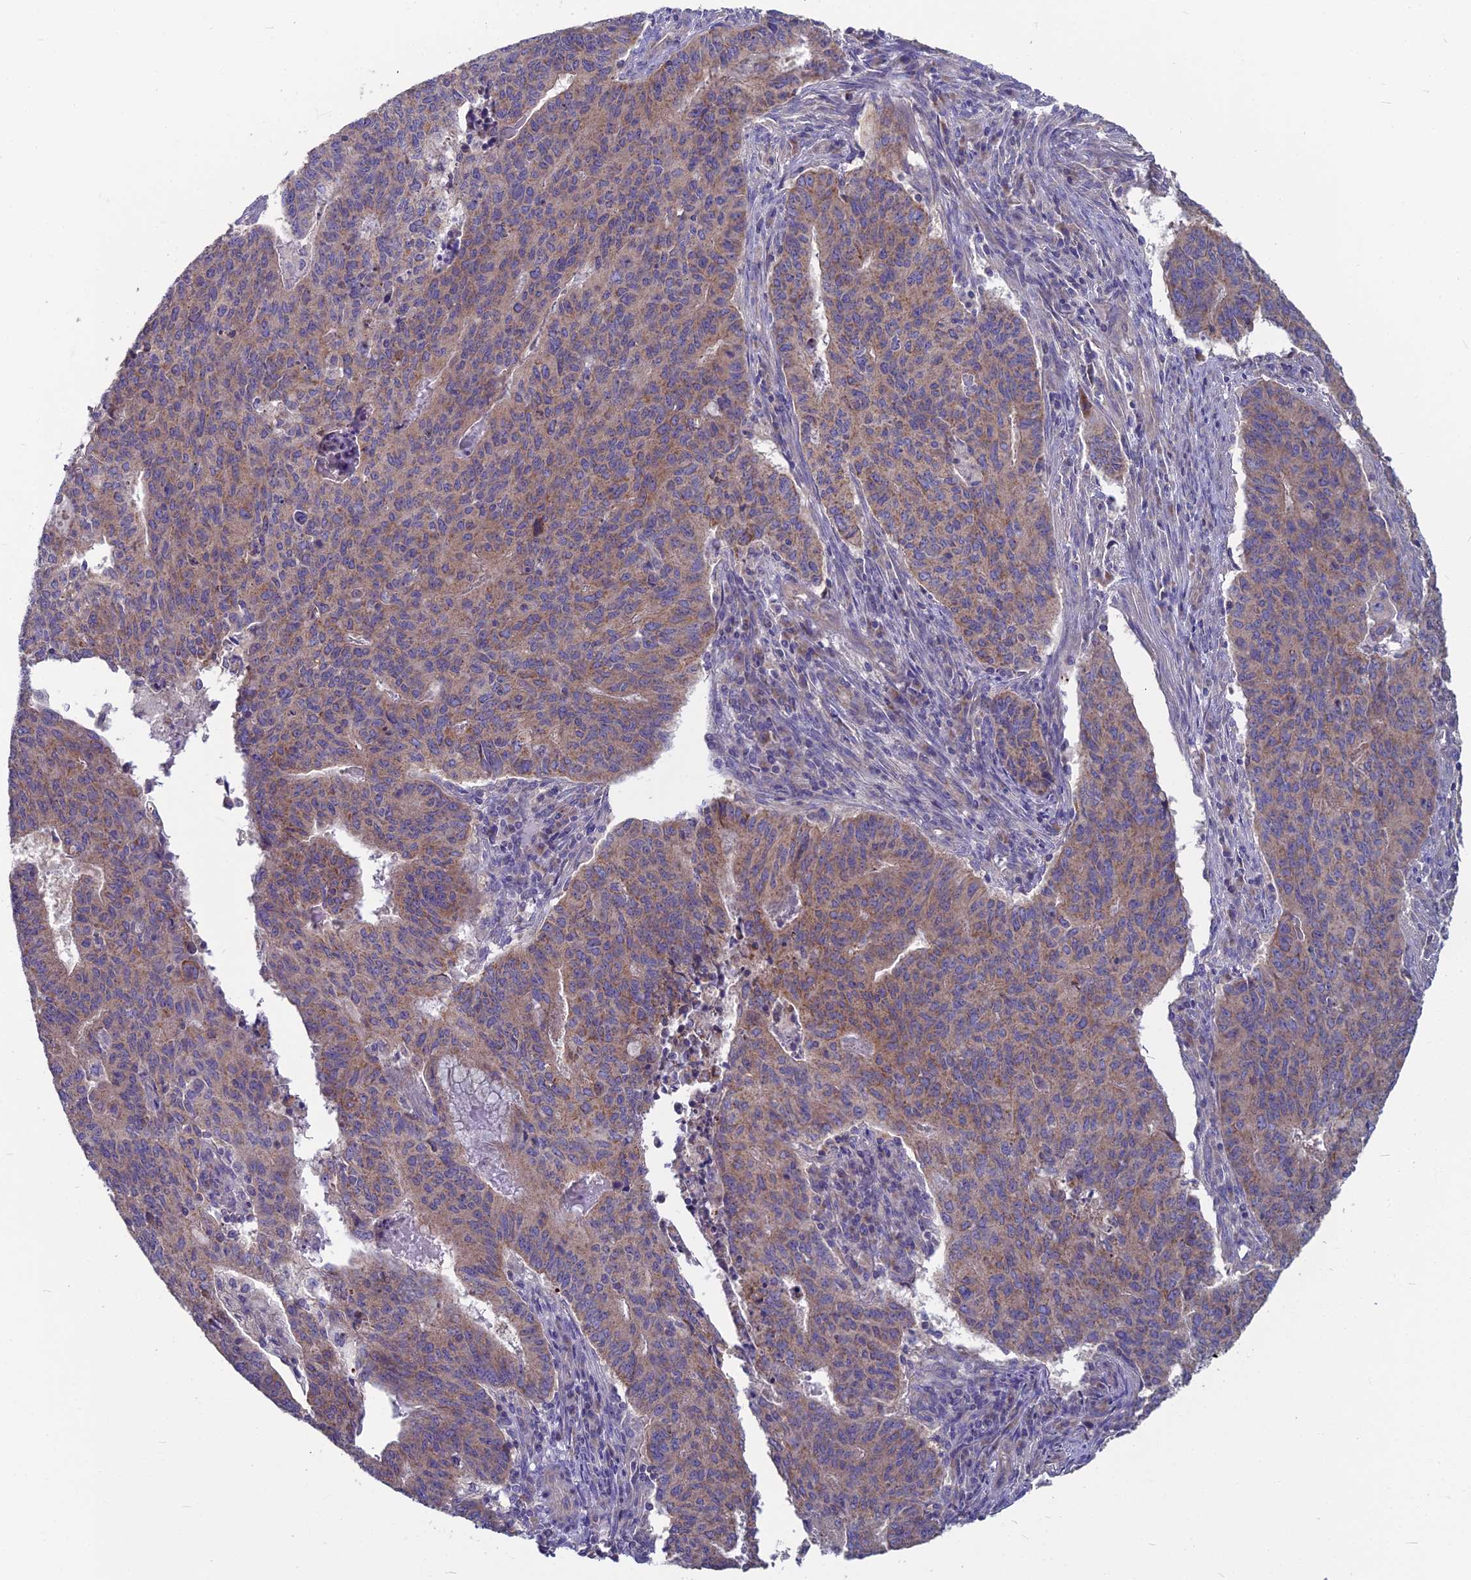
{"staining": {"intensity": "moderate", "quantity": "25%-75%", "location": "cytoplasmic/membranous"}, "tissue": "endometrial cancer", "cell_type": "Tumor cells", "image_type": "cancer", "snomed": [{"axis": "morphology", "description": "Adenocarcinoma, NOS"}, {"axis": "topography", "description": "Endometrium"}], "caption": "Immunohistochemical staining of endometrial adenocarcinoma displays medium levels of moderate cytoplasmic/membranous positivity in about 25%-75% of tumor cells.", "gene": "COX20", "patient": {"sex": "female", "age": 59}}